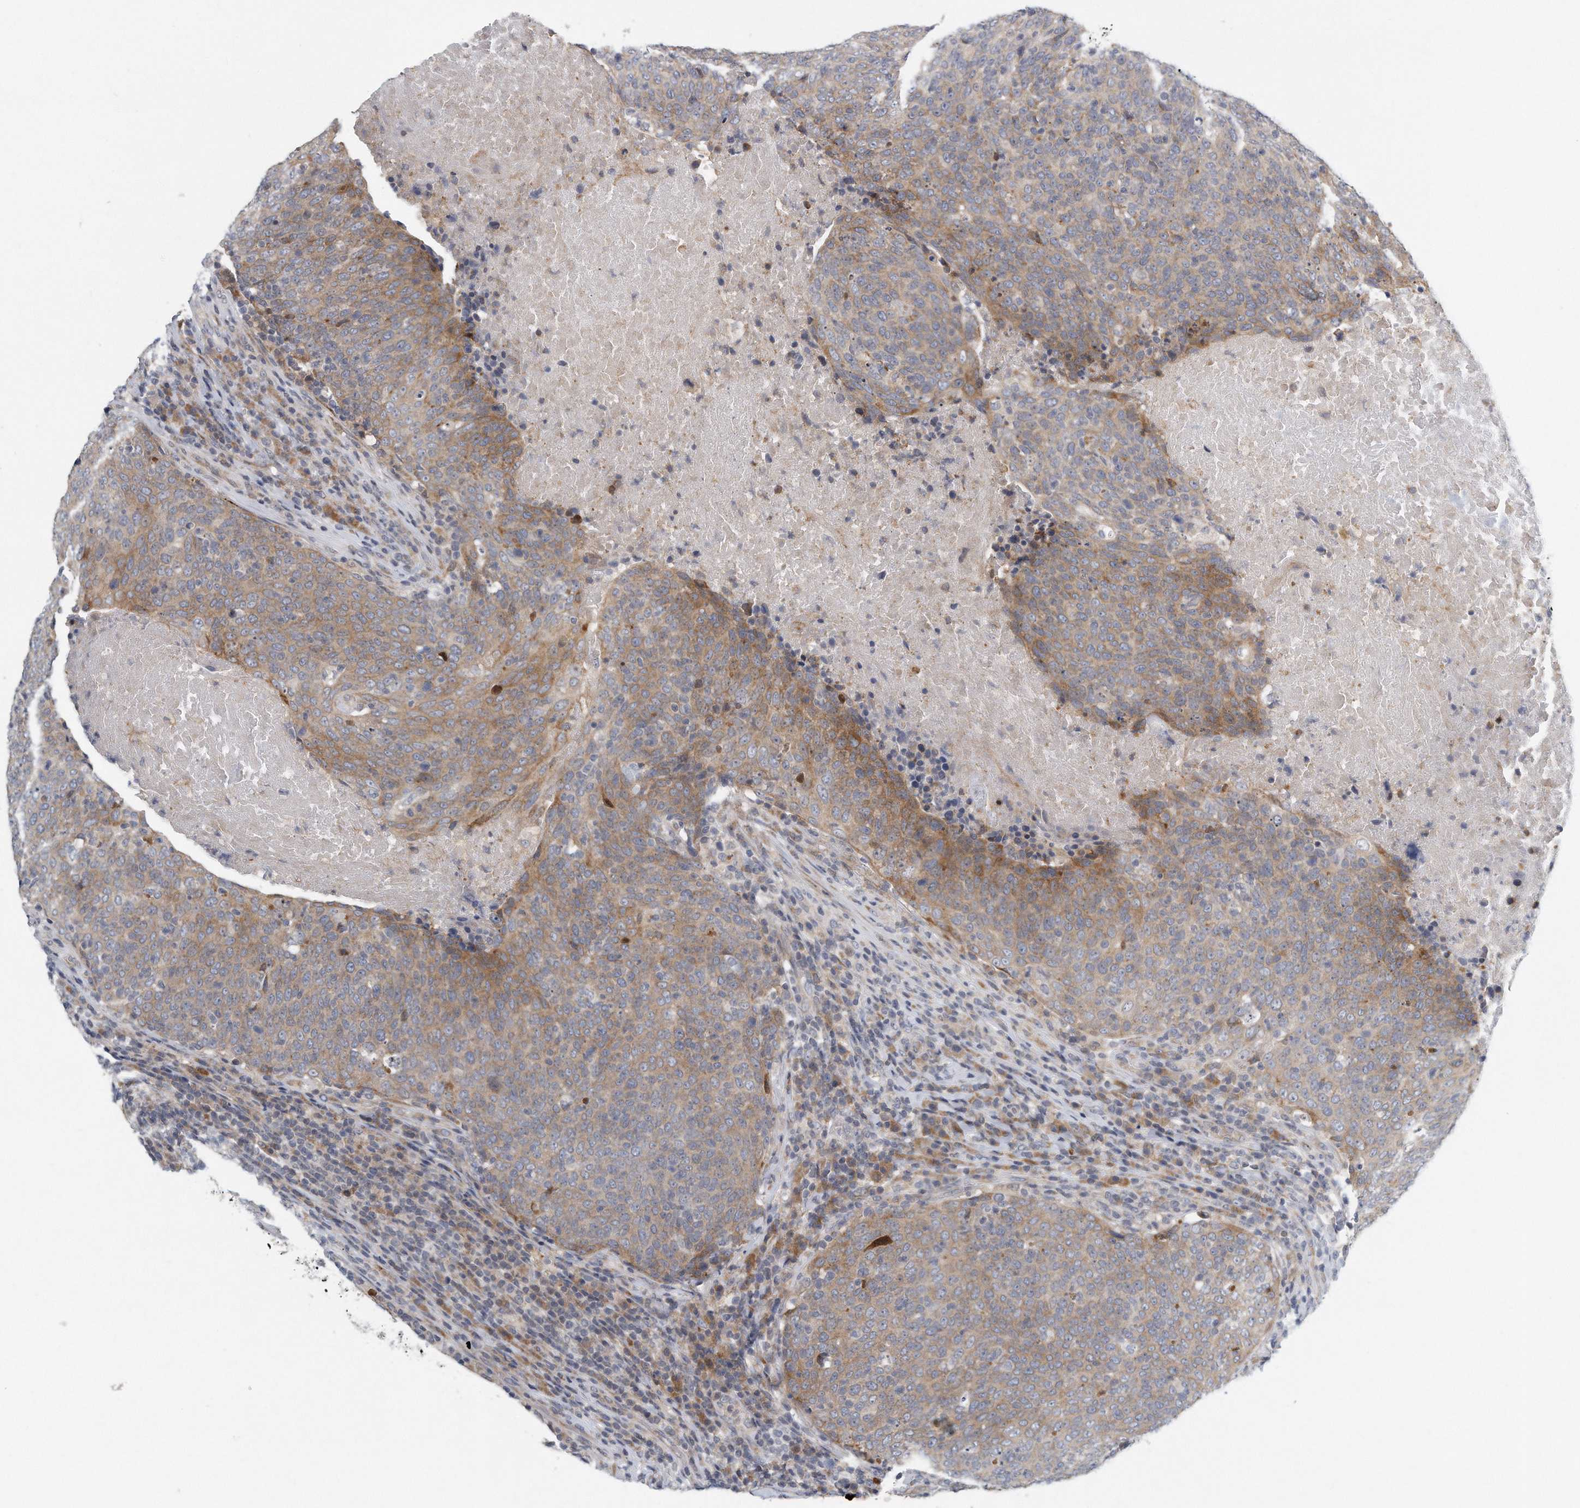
{"staining": {"intensity": "moderate", "quantity": "25%-75%", "location": "cytoplasmic/membranous"}, "tissue": "head and neck cancer", "cell_type": "Tumor cells", "image_type": "cancer", "snomed": [{"axis": "morphology", "description": "Squamous cell carcinoma, NOS"}, {"axis": "morphology", "description": "Squamous cell carcinoma, metastatic, NOS"}, {"axis": "topography", "description": "Lymph node"}, {"axis": "topography", "description": "Head-Neck"}], "caption": "Immunohistochemical staining of human metastatic squamous cell carcinoma (head and neck) displays moderate cytoplasmic/membranous protein expression in about 25%-75% of tumor cells.", "gene": "VLDLR", "patient": {"sex": "male", "age": 62}}